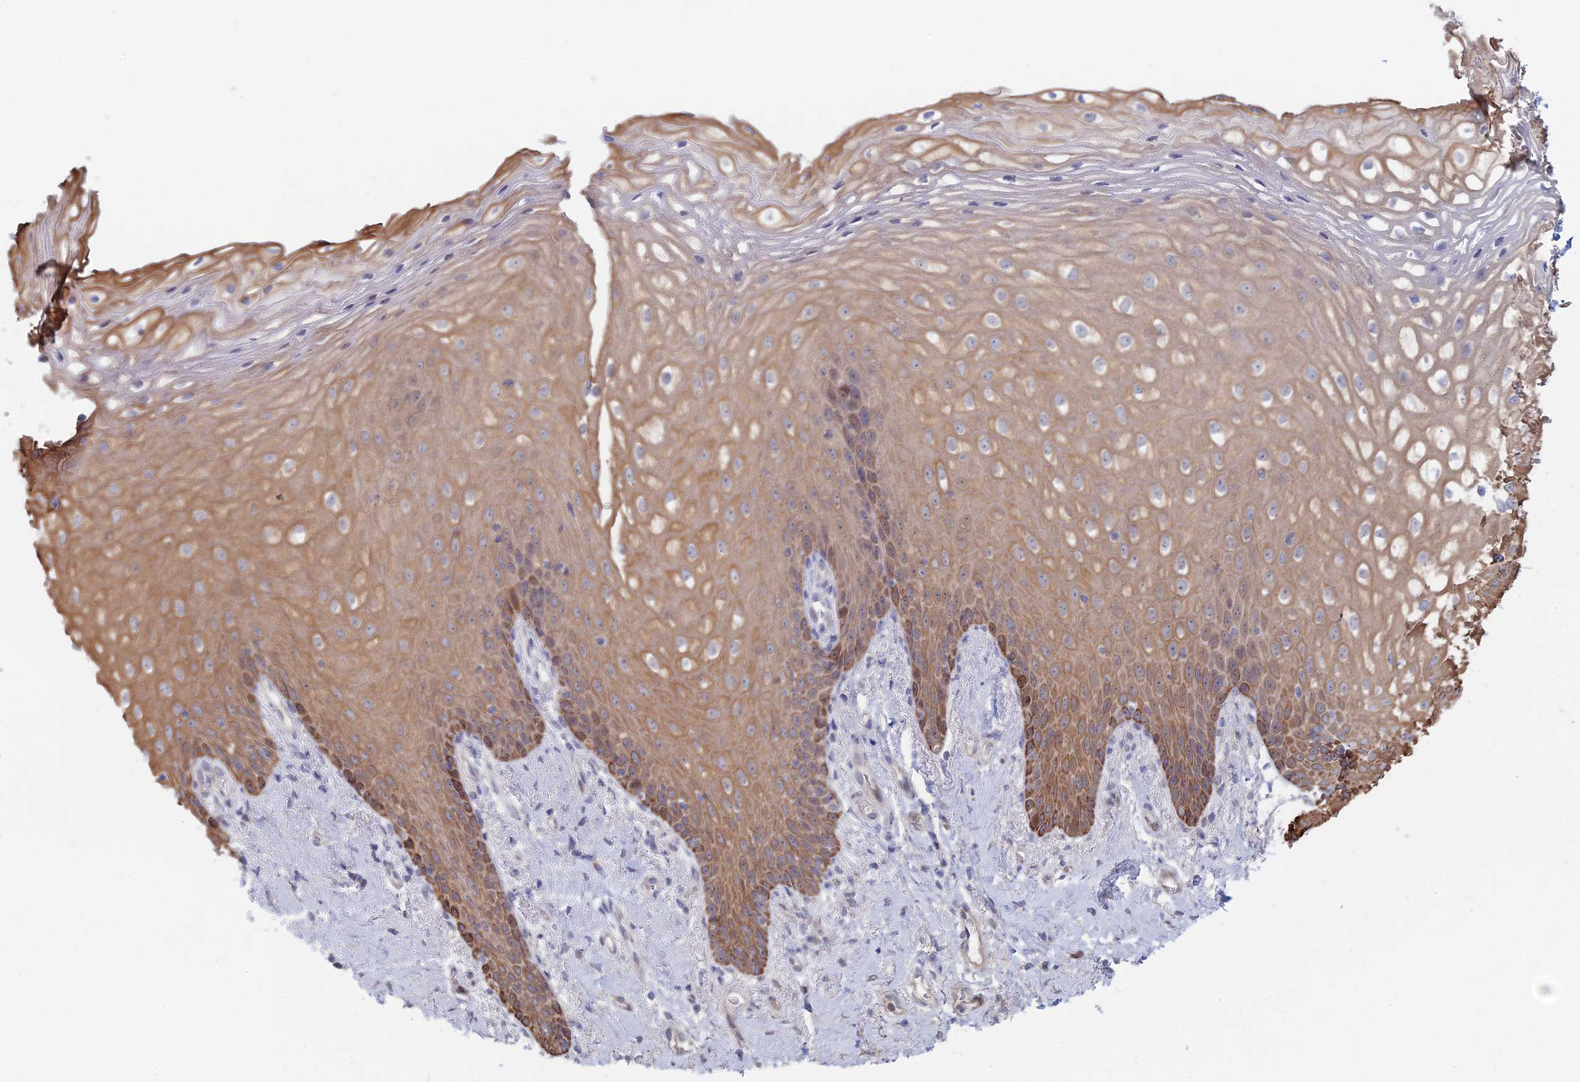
{"staining": {"intensity": "moderate", "quantity": ">75%", "location": "cytoplasmic/membranous"}, "tissue": "vagina", "cell_type": "Squamous epithelial cells", "image_type": "normal", "snomed": [{"axis": "morphology", "description": "Normal tissue, NOS"}, {"axis": "topography", "description": "Vagina"}], "caption": "An immunohistochemistry (IHC) histopathology image of unremarkable tissue is shown. Protein staining in brown labels moderate cytoplasmic/membranous positivity in vagina within squamous epithelial cells.", "gene": "IL7", "patient": {"sex": "female", "age": 60}}